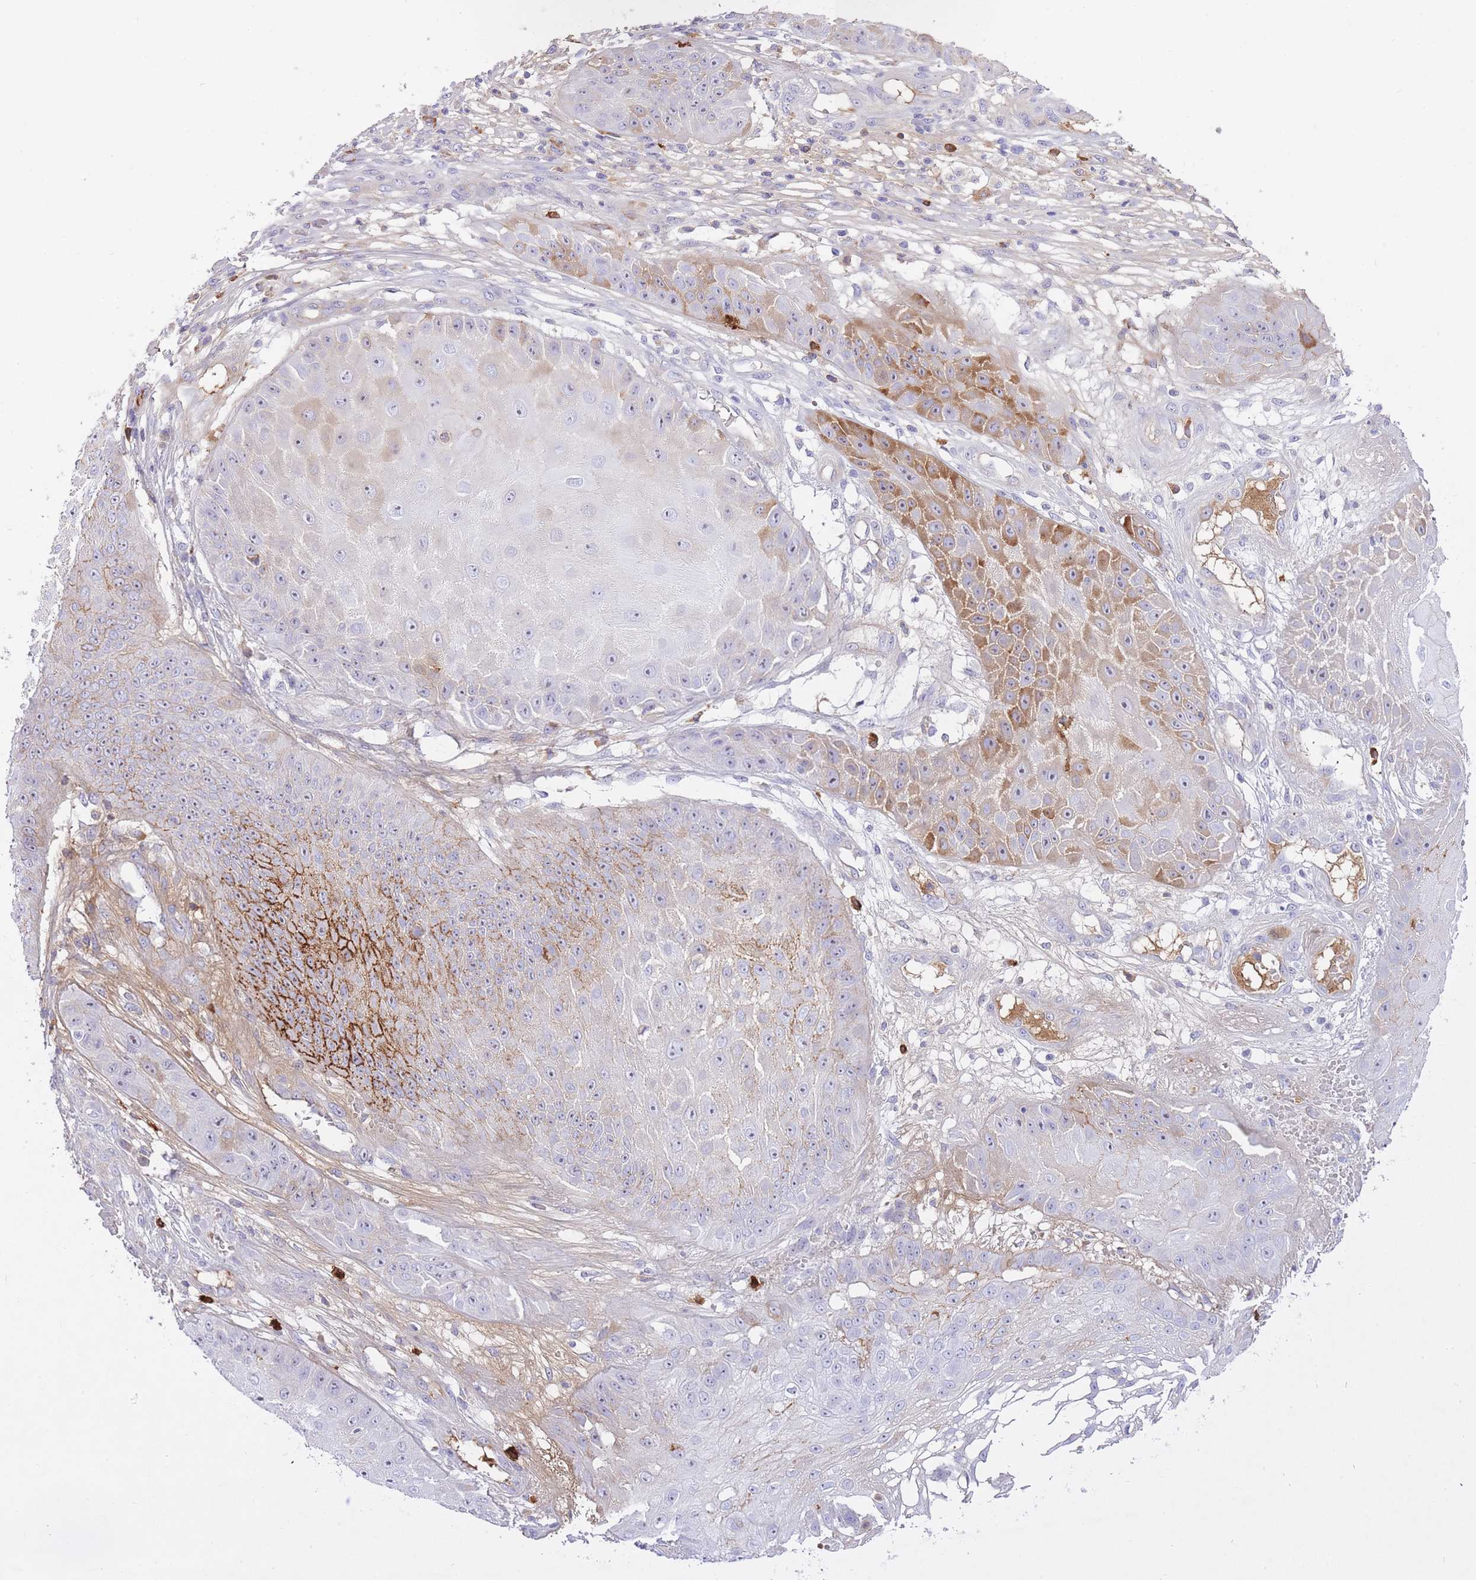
{"staining": {"intensity": "moderate", "quantity": "<25%", "location": "cytoplasmic/membranous"}, "tissue": "skin cancer", "cell_type": "Tumor cells", "image_type": "cancer", "snomed": [{"axis": "morphology", "description": "Squamous cell carcinoma, NOS"}, {"axis": "topography", "description": "Skin"}], "caption": "Human skin squamous cell carcinoma stained with a brown dye shows moderate cytoplasmic/membranous positive expression in about <25% of tumor cells.", "gene": "HRG", "patient": {"sex": "male", "age": 70}}